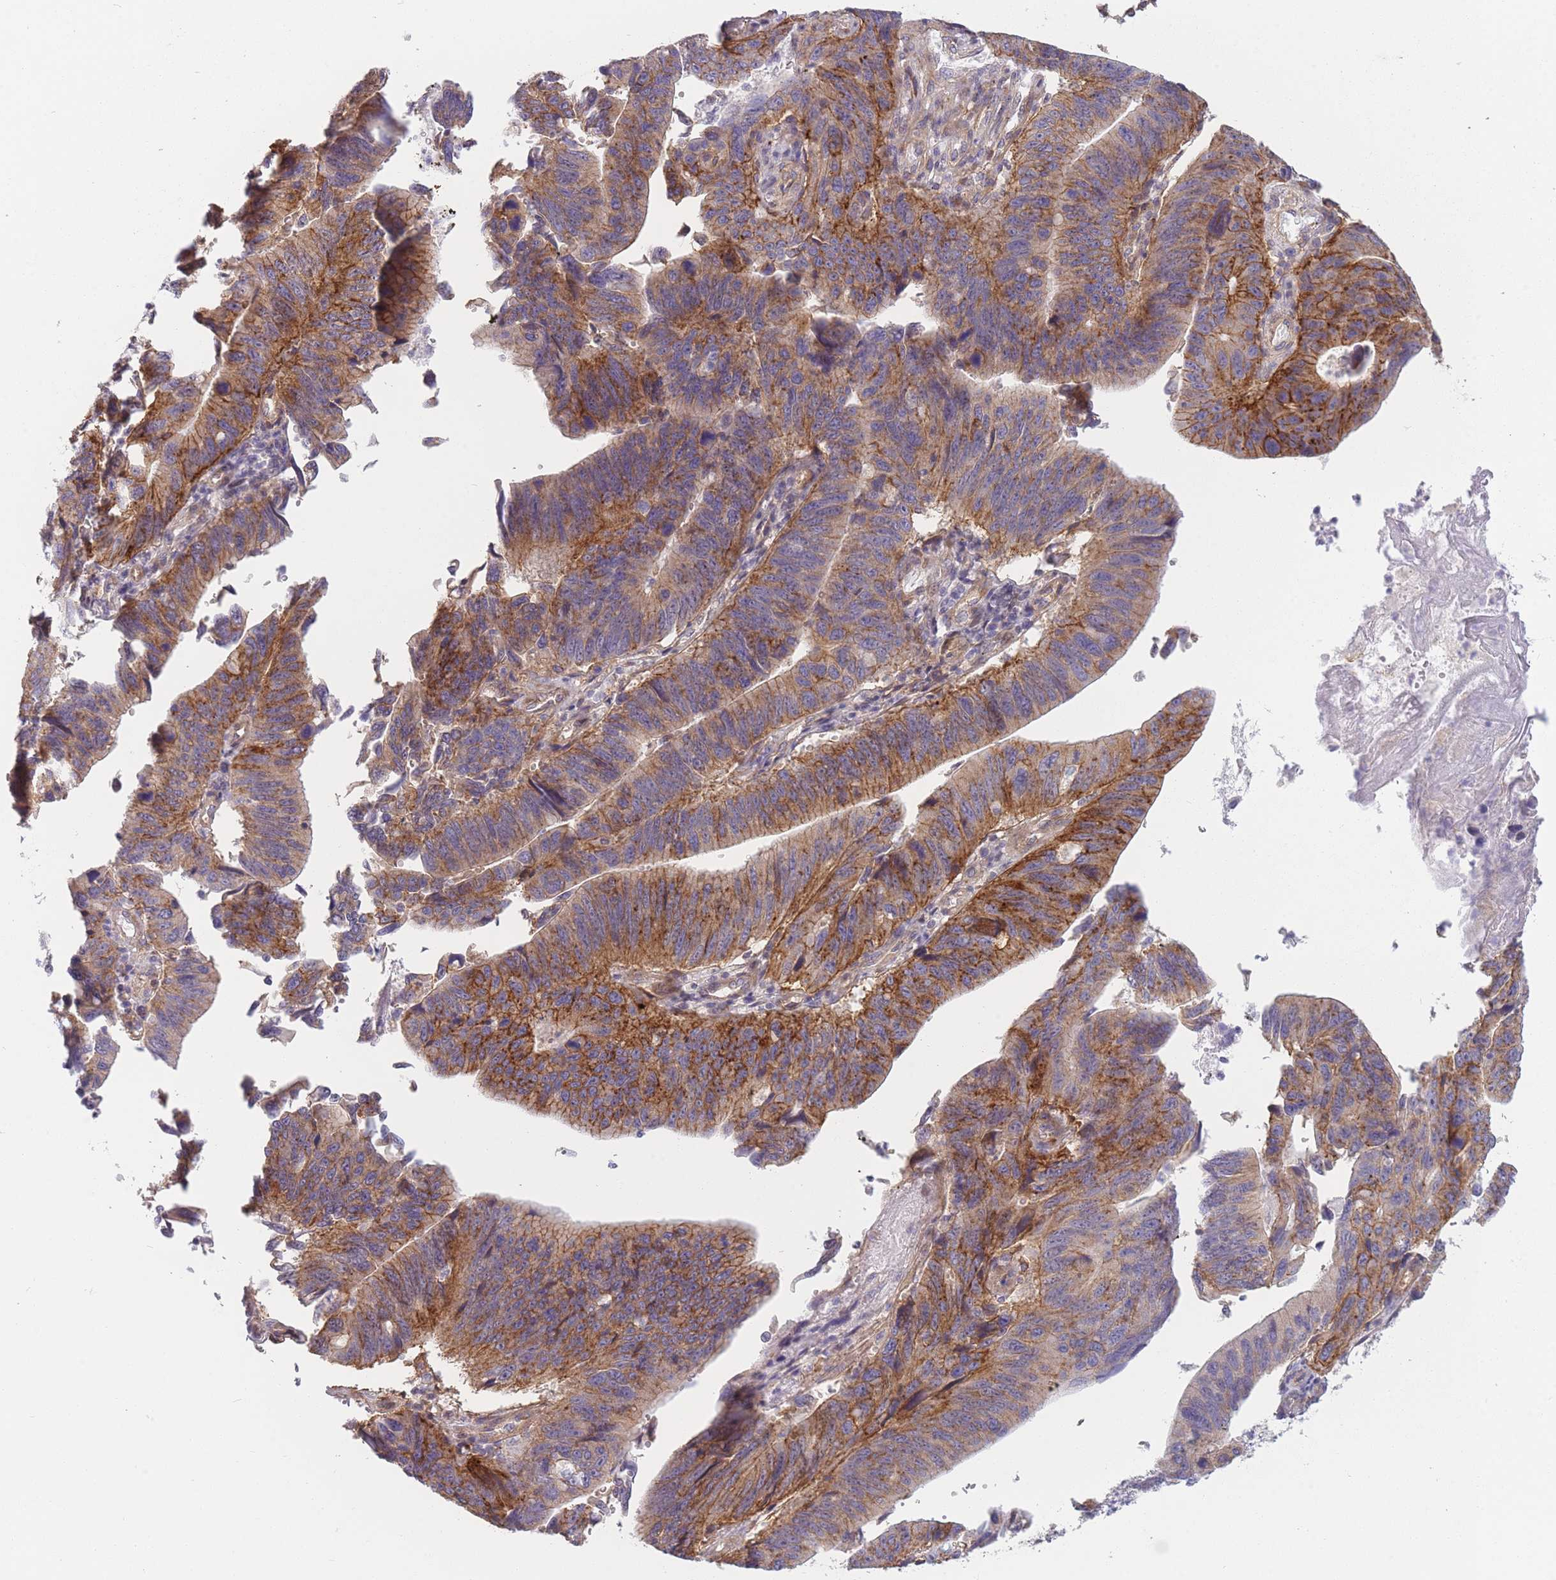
{"staining": {"intensity": "moderate", "quantity": ">75%", "location": "cytoplasmic/membranous"}, "tissue": "stomach cancer", "cell_type": "Tumor cells", "image_type": "cancer", "snomed": [{"axis": "morphology", "description": "Adenocarcinoma, NOS"}, {"axis": "topography", "description": "Stomach"}], "caption": "Human adenocarcinoma (stomach) stained for a protein (brown) demonstrates moderate cytoplasmic/membranous positive staining in approximately >75% of tumor cells.", "gene": "SLC7A6", "patient": {"sex": "male", "age": 59}}